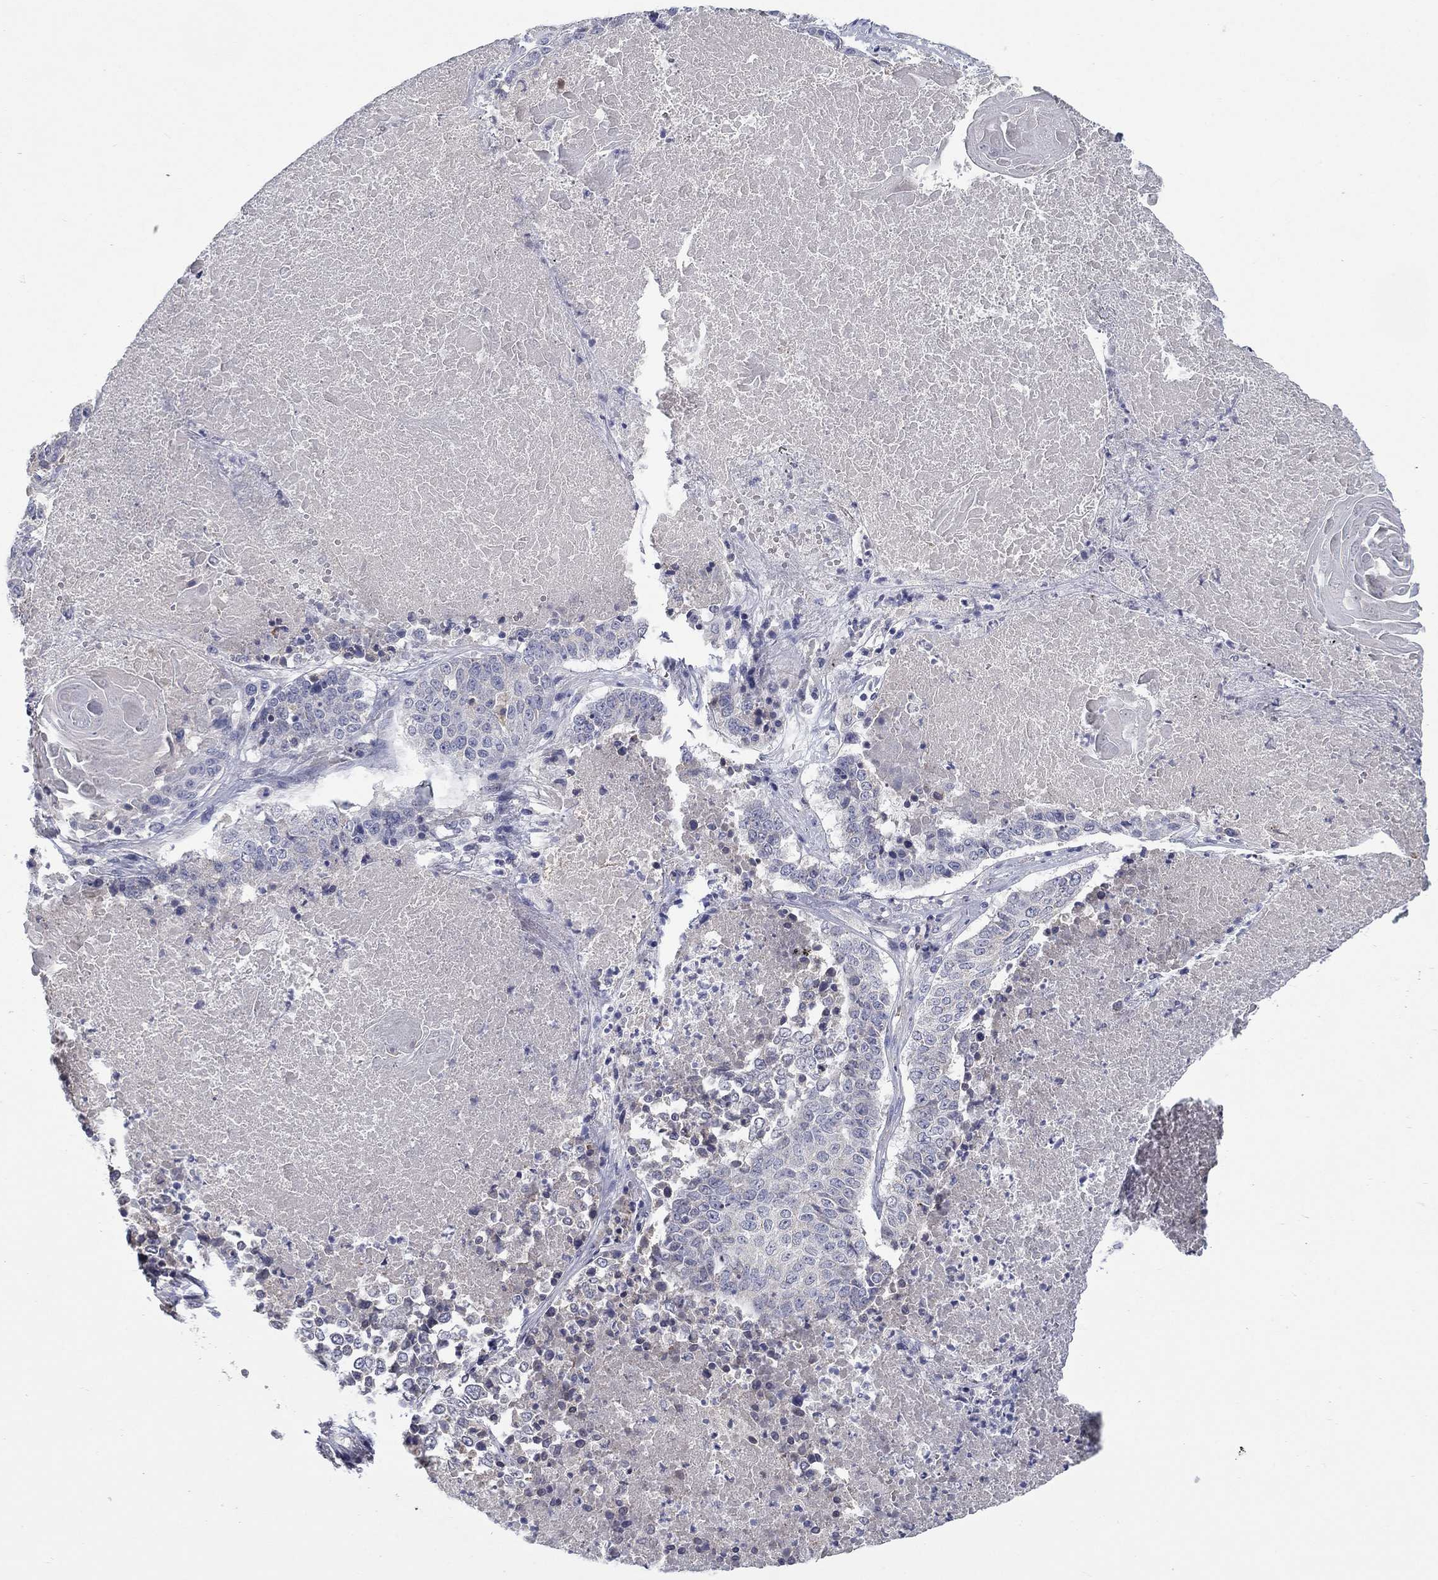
{"staining": {"intensity": "negative", "quantity": "none", "location": "none"}, "tissue": "lung cancer", "cell_type": "Tumor cells", "image_type": "cancer", "snomed": [{"axis": "morphology", "description": "Squamous cell carcinoma, NOS"}, {"axis": "topography", "description": "Lung"}], "caption": "Tumor cells show no significant staining in lung cancer. Brightfield microscopy of immunohistochemistry stained with DAB (3,3'-diaminobenzidine) (brown) and hematoxylin (blue), captured at high magnification.", "gene": "FRK", "patient": {"sex": "male", "age": 64}}